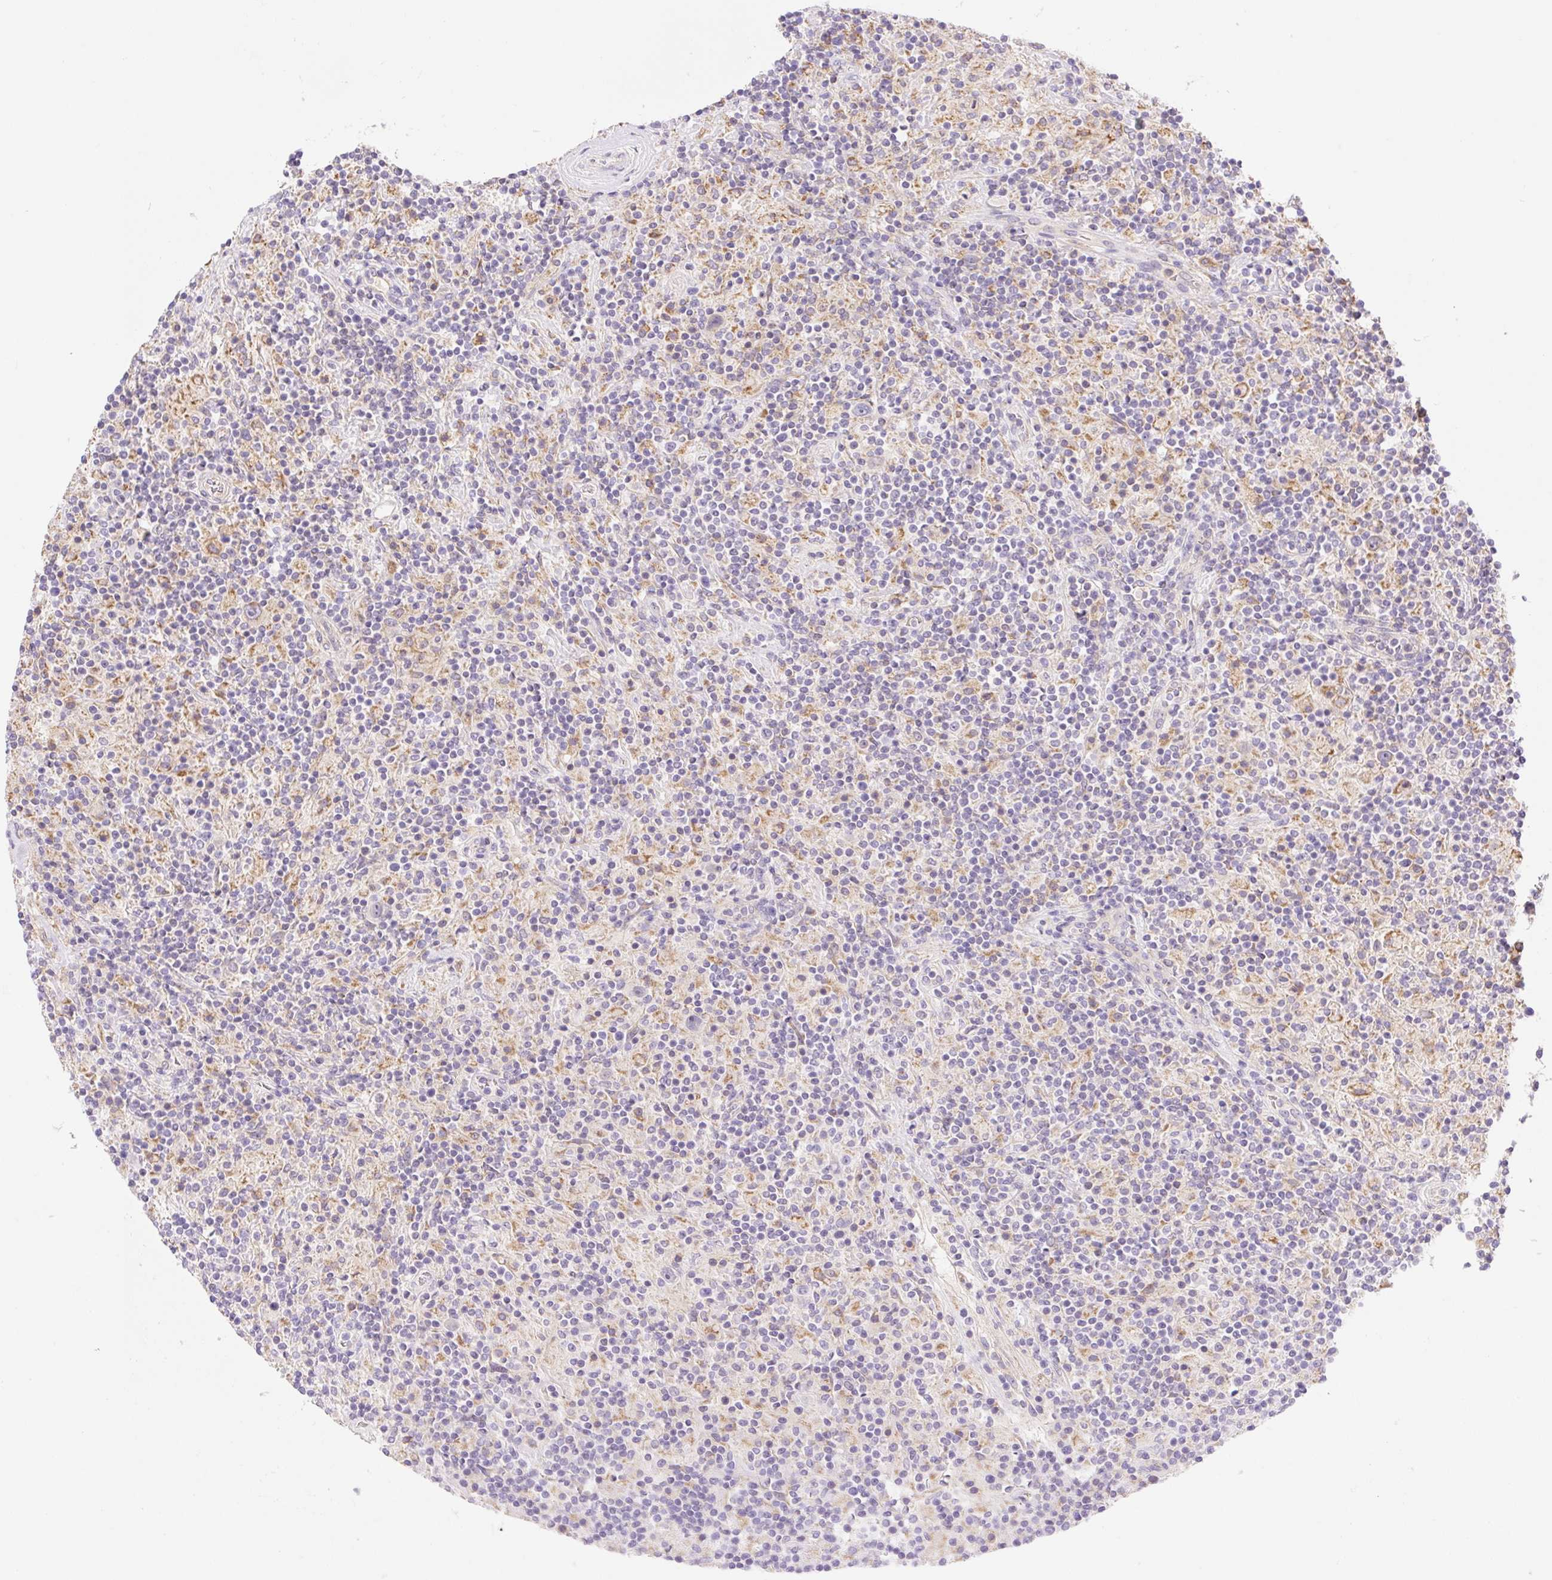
{"staining": {"intensity": "negative", "quantity": "none", "location": "none"}, "tissue": "lymphoma", "cell_type": "Tumor cells", "image_type": "cancer", "snomed": [{"axis": "morphology", "description": "Hodgkin's disease, NOS"}, {"axis": "topography", "description": "Lymph node"}], "caption": "Tumor cells are negative for protein expression in human Hodgkin's disease.", "gene": "DENND5A", "patient": {"sex": "male", "age": 70}}